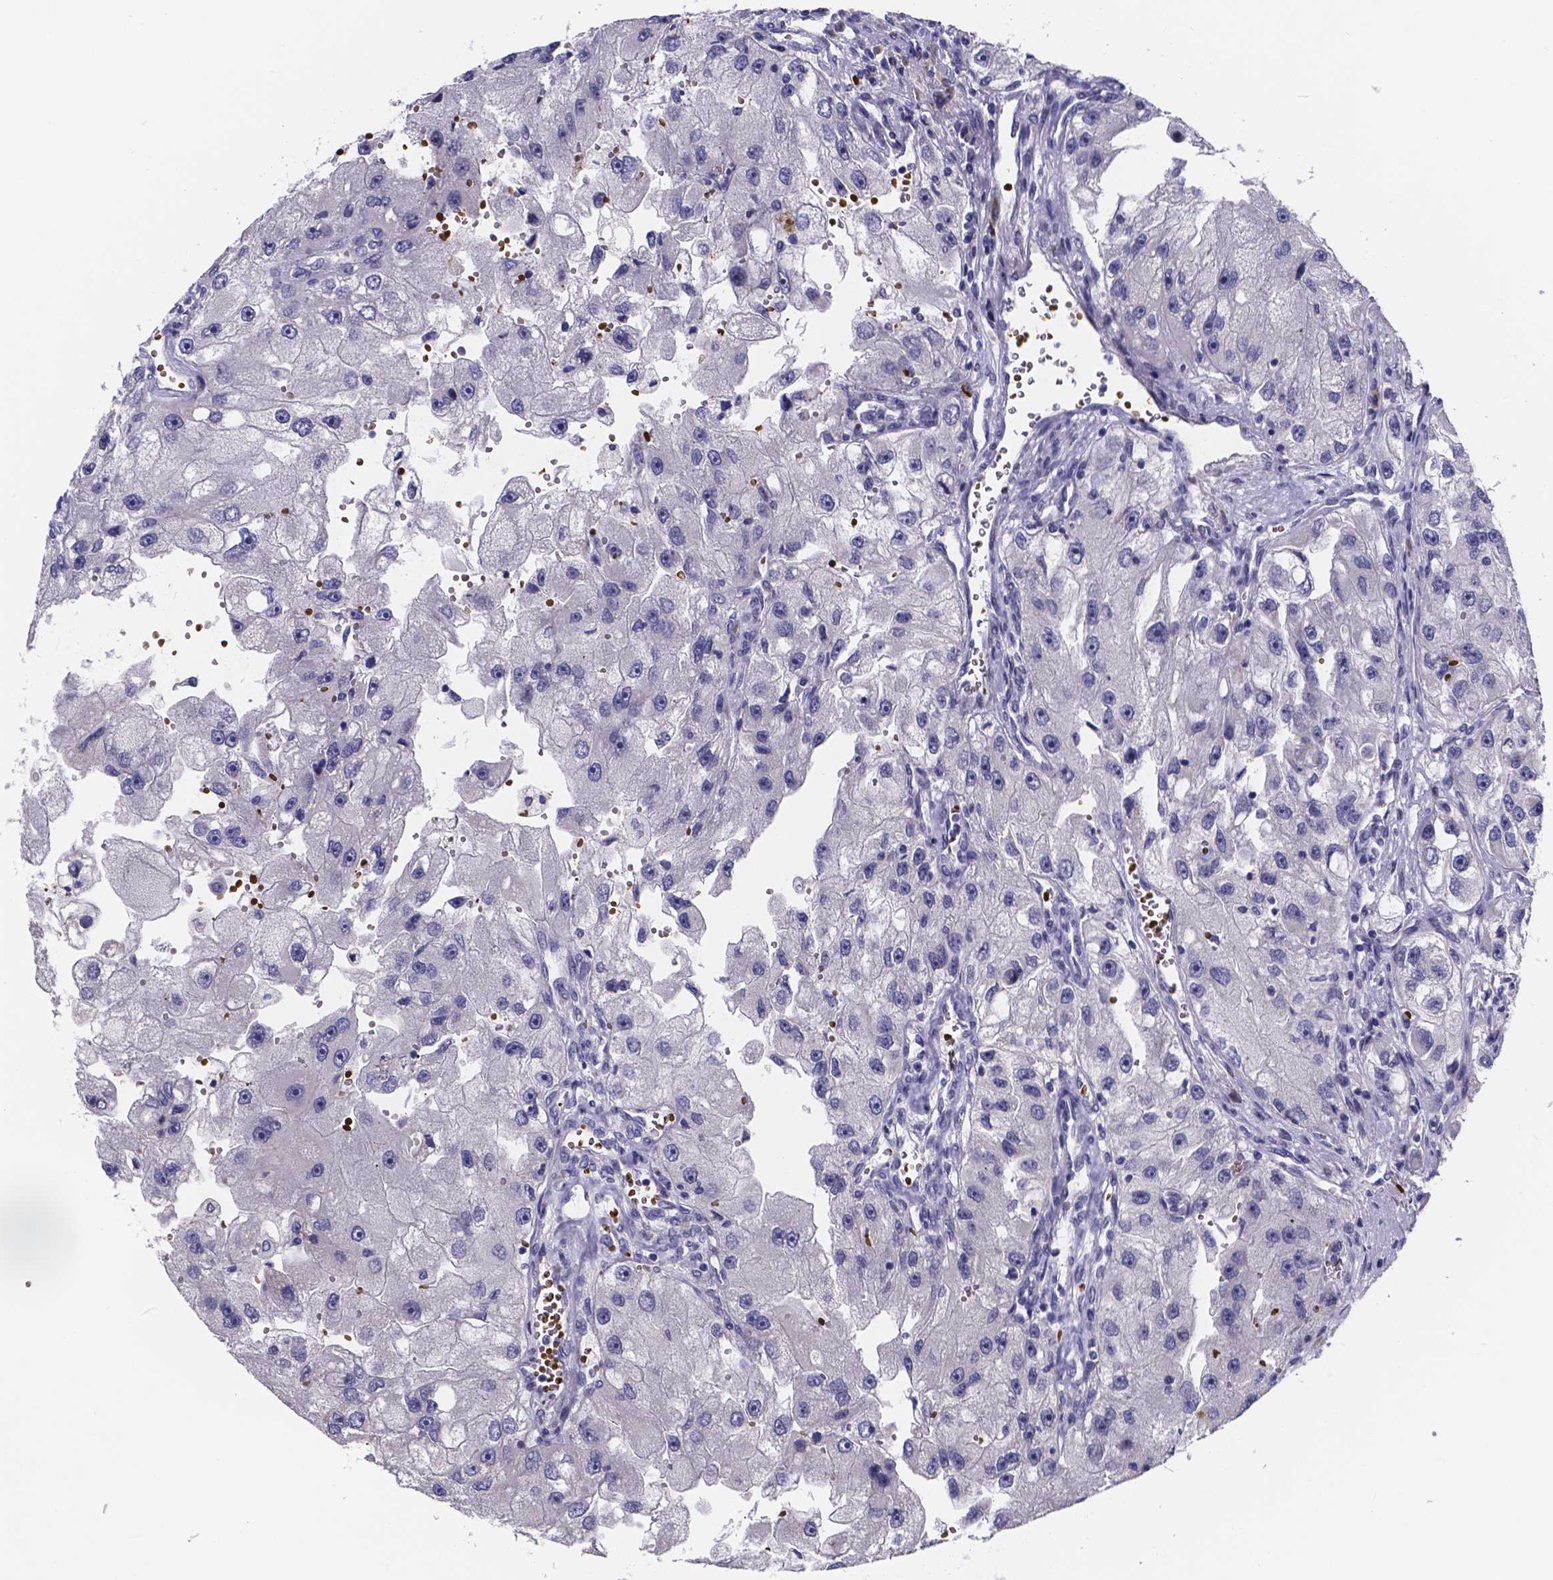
{"staining": {"intensity": "negative", "quantity": "none", "location": "none"}, "tissue": "renal cancer", "cell_type": "Tumor cells", "image_type": "cancer", "snomed": [{"axis": "morphology", "description": "Adenocarcinoma, NOS"}, {"axis": "topography", "description": "Kidney"}], "caption": "Micrograph shows no protein positivity in tumor cells of renal cancer (adenocarcinoma) tissue.", "gene": "GABRA3", "patient": {"sex": "male", "age": 63}}